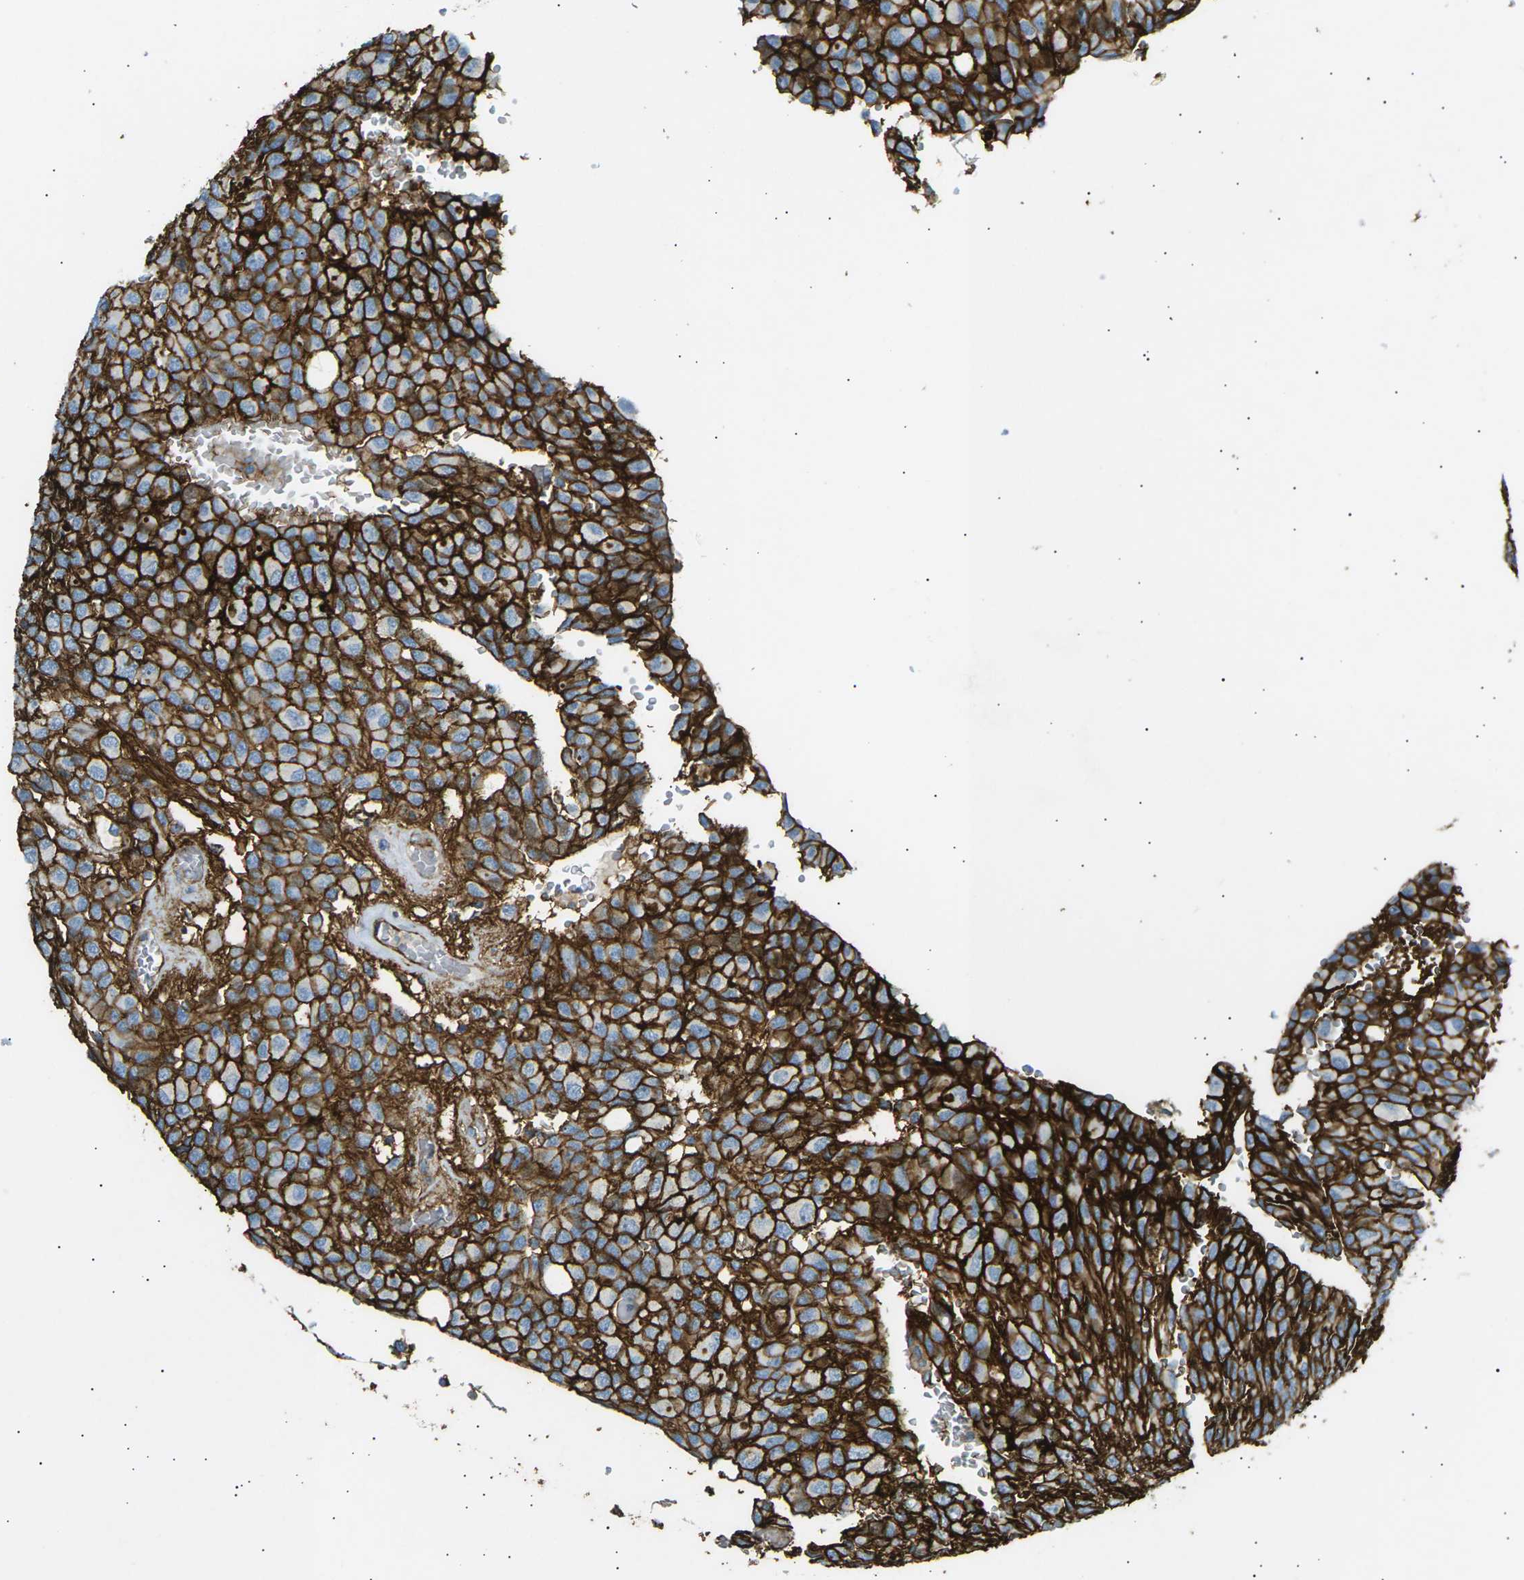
{"staining": {"intensity": "strong", "quantity": ">75%", "location": "cytoplasmic/membranous"}, "tissue": "glioma", "cell_type": "Tumor cells", "image_type": "cancer", "snomed": [{"axis": "morphology", "description": "Glioma, malignant, High grade"}, {"axis": "topography", "description": "Brain"}], "caption": "Immunohistochemical staining of human glioma reveals high levels of strong cytoplasmic/membranous protein expression in approximately >75% of tumor cells.", "gene": "ATP2B4", "patient": {"sex": "male", "age": 32}}